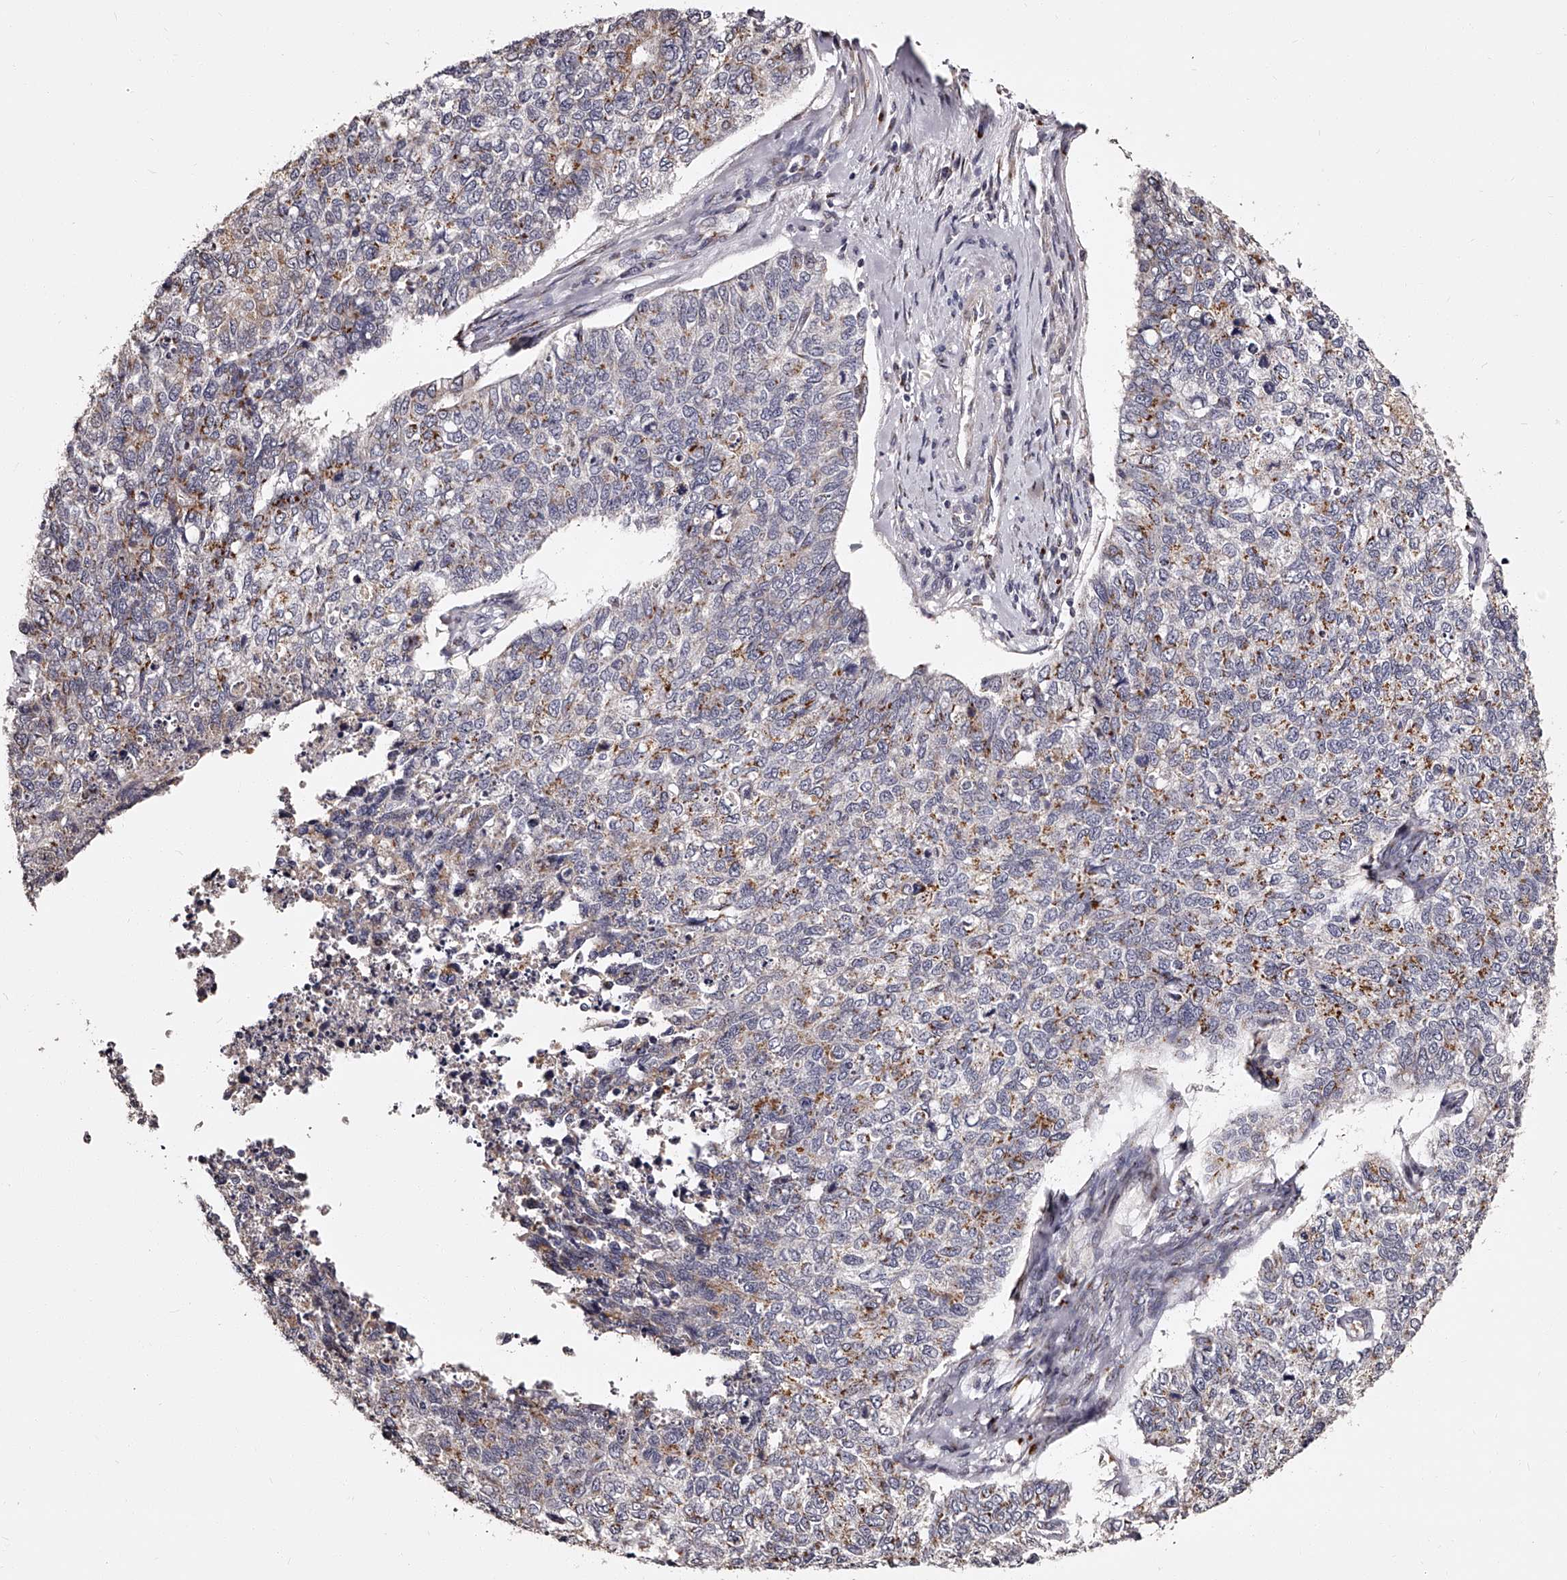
{"staining": {"intensity": "moderate", "quantity": "<25%", "location": "cytoplasmic/membranous"}, "tissue": "cervical cancer", "cell_type": "Tumor cells", "image_type": "cancer", "snomed": [{"axis": "morphology", "description": "Squamous cell carcinoma, NOS"}, {"axis": "topography", "description": "Cervix"}], "caption": "Immunohistochemistry (IHC) micrograph of human cervical cancer stained for a protein (brown), which reveals low levels of moderate cytoplasmic/membranous staining in about <25% of tumor cells.", "gene": "RSC1A1", "patient": {"sex": "female", "age": 63}}